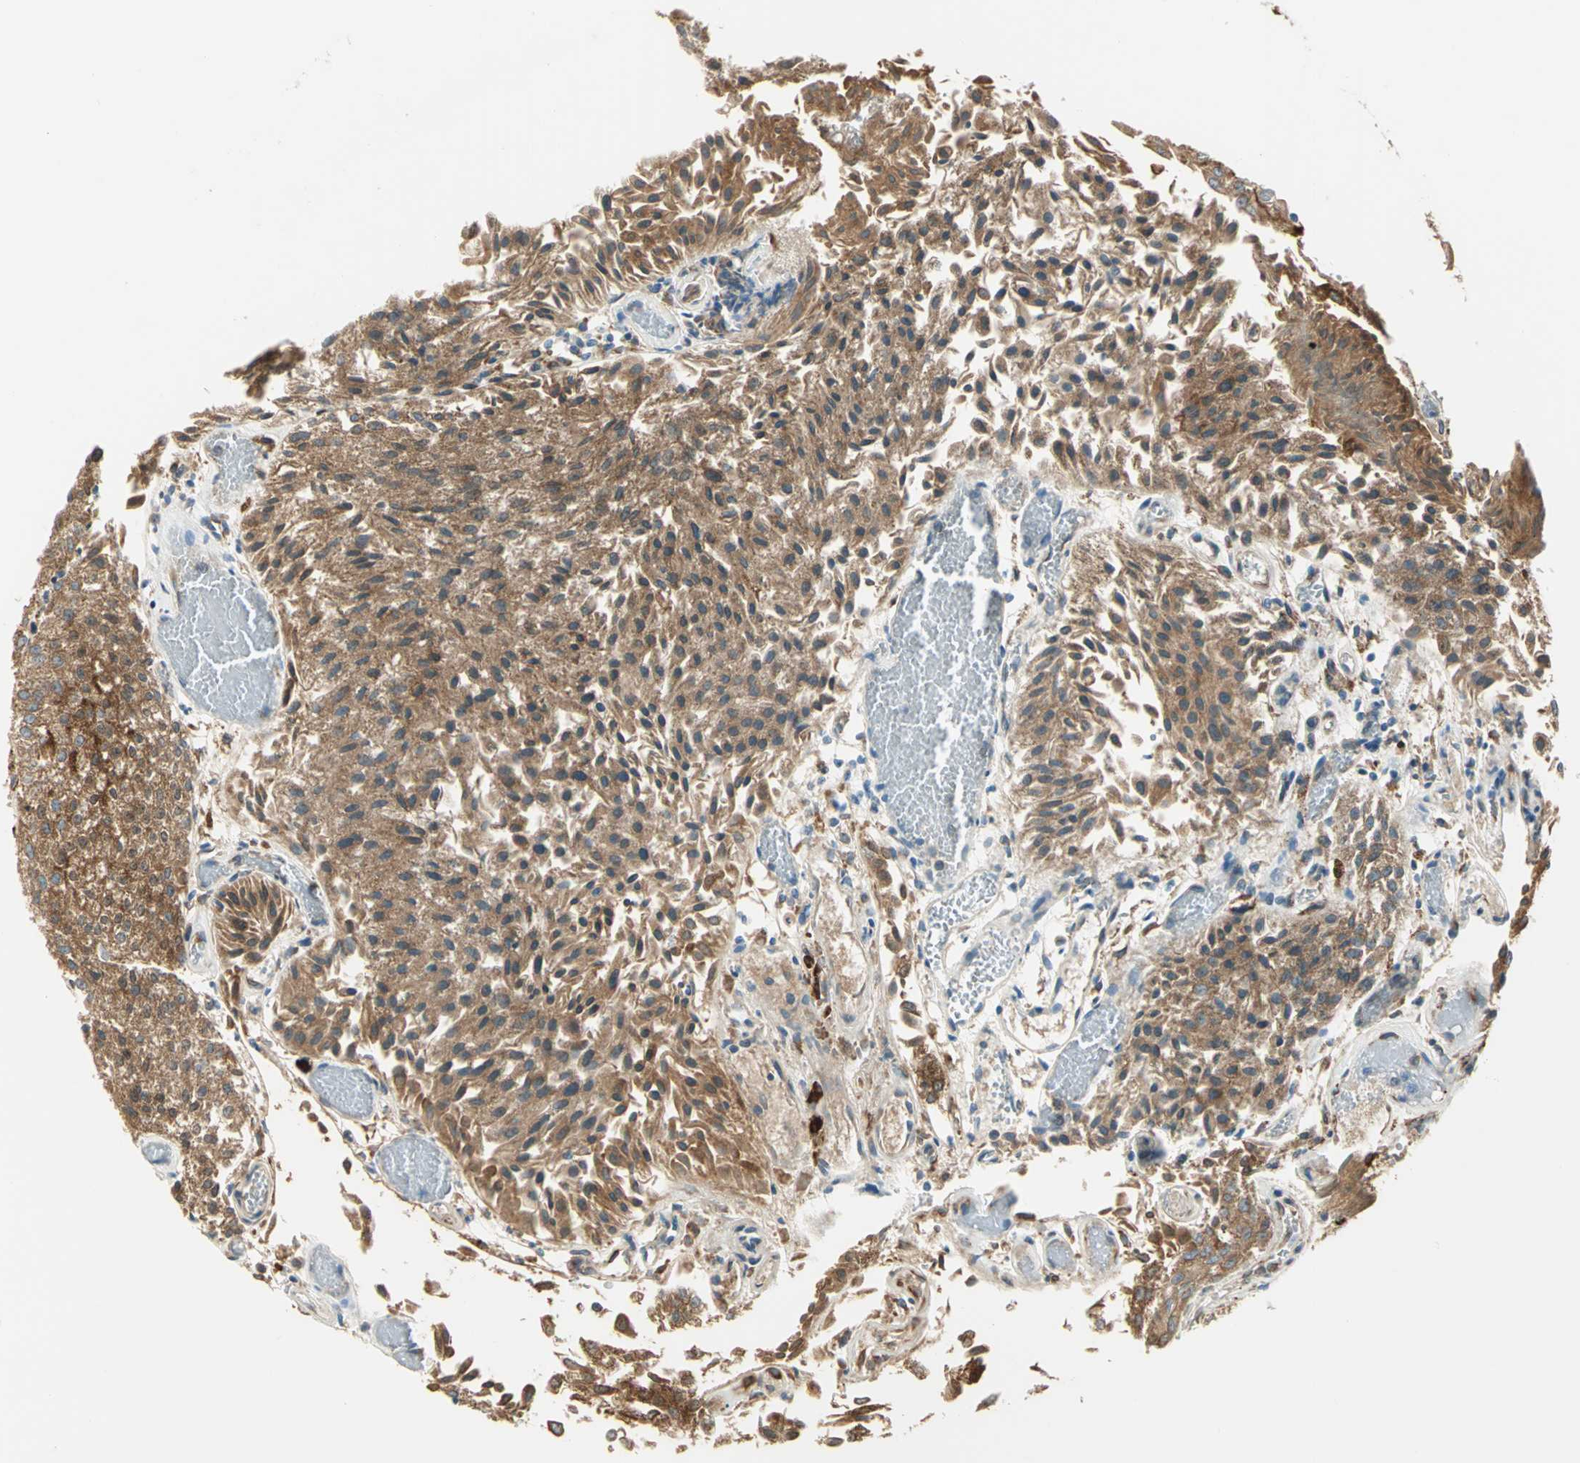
{"staining": {"intensity": "moderate", "quantity": ">75%", "location": "cytoplasmic/membranous"}, "tissue": "urothelial cancer", "cell_type": "Tumor cells", "image_type": "cancer", "snomed": [{"axis": "morphology", "description": "Urothelial carcinoma, Low grade"}, {"axis": "topography", "description": "Urinary bladder"}], "caption": "Immunohistochemical staining of human urothelial cancer reveals medium levels of moderate cytoplasmic/membranous expression in about >75% of tumor cells.", "gene": "PDIA4", "patient": {"sex": "male", "age": 86}}